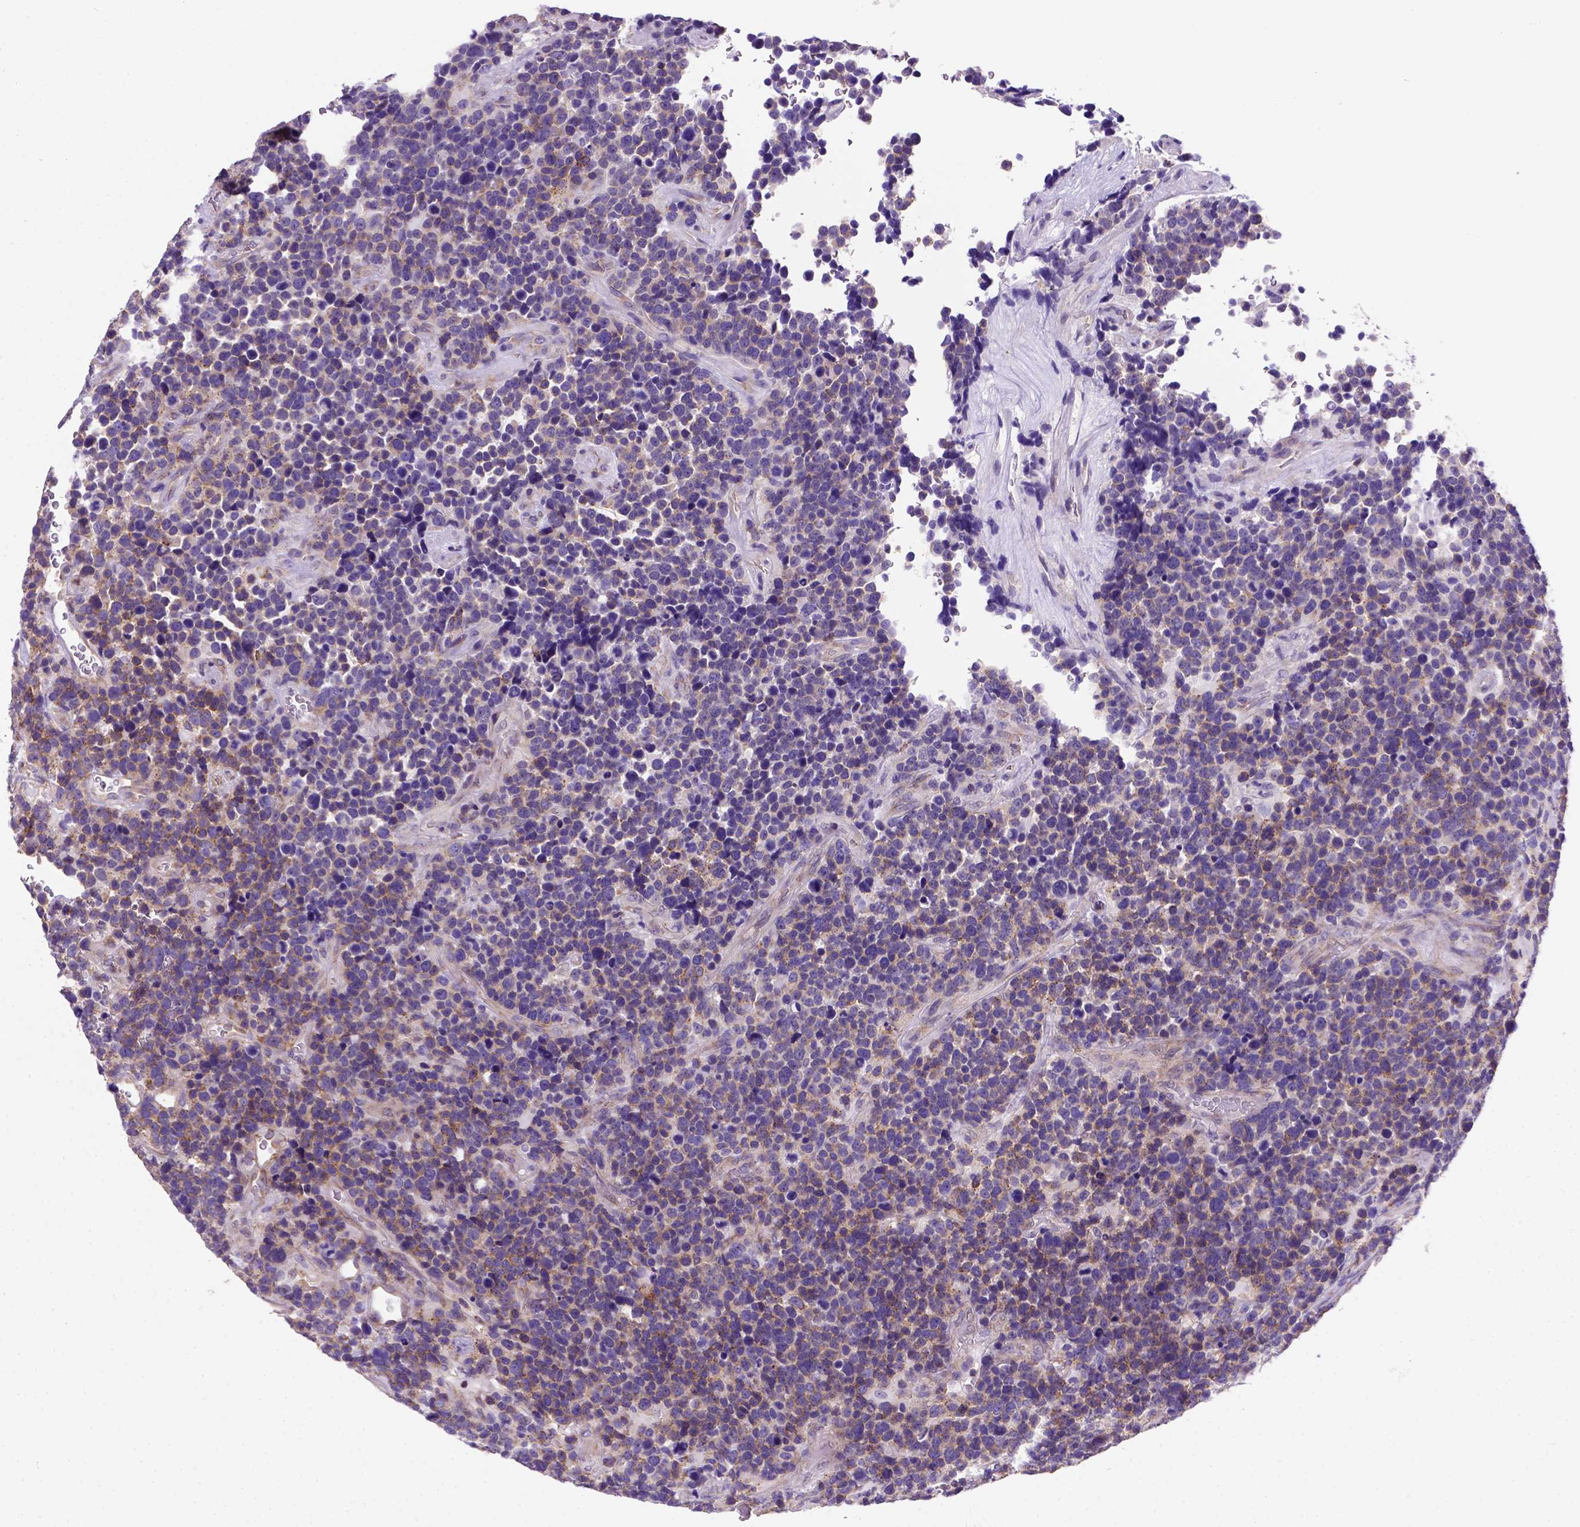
{"staining": {"intensity": "moderate", "quantity": ">75%", "location": "cytoplasmic/membranous"}, "tissue": "glioma", "cell_type": "Tumor cells", "image_type": "cancer", "snomed": [{"axis": "morphology", "description": "Glioma, malignant, High grade"}, {"axis": "topography", "description": "Brain"}], "caption": "Protein expression analysis of human glioma reveals moderate cytoplasmic/membranous staining in about >75% of tumor cells. (DAB = brown stain, brightfield microscopy at high magnification).", "gene": "FOXI1", "patient": {"sex": "male", "age": 33}}